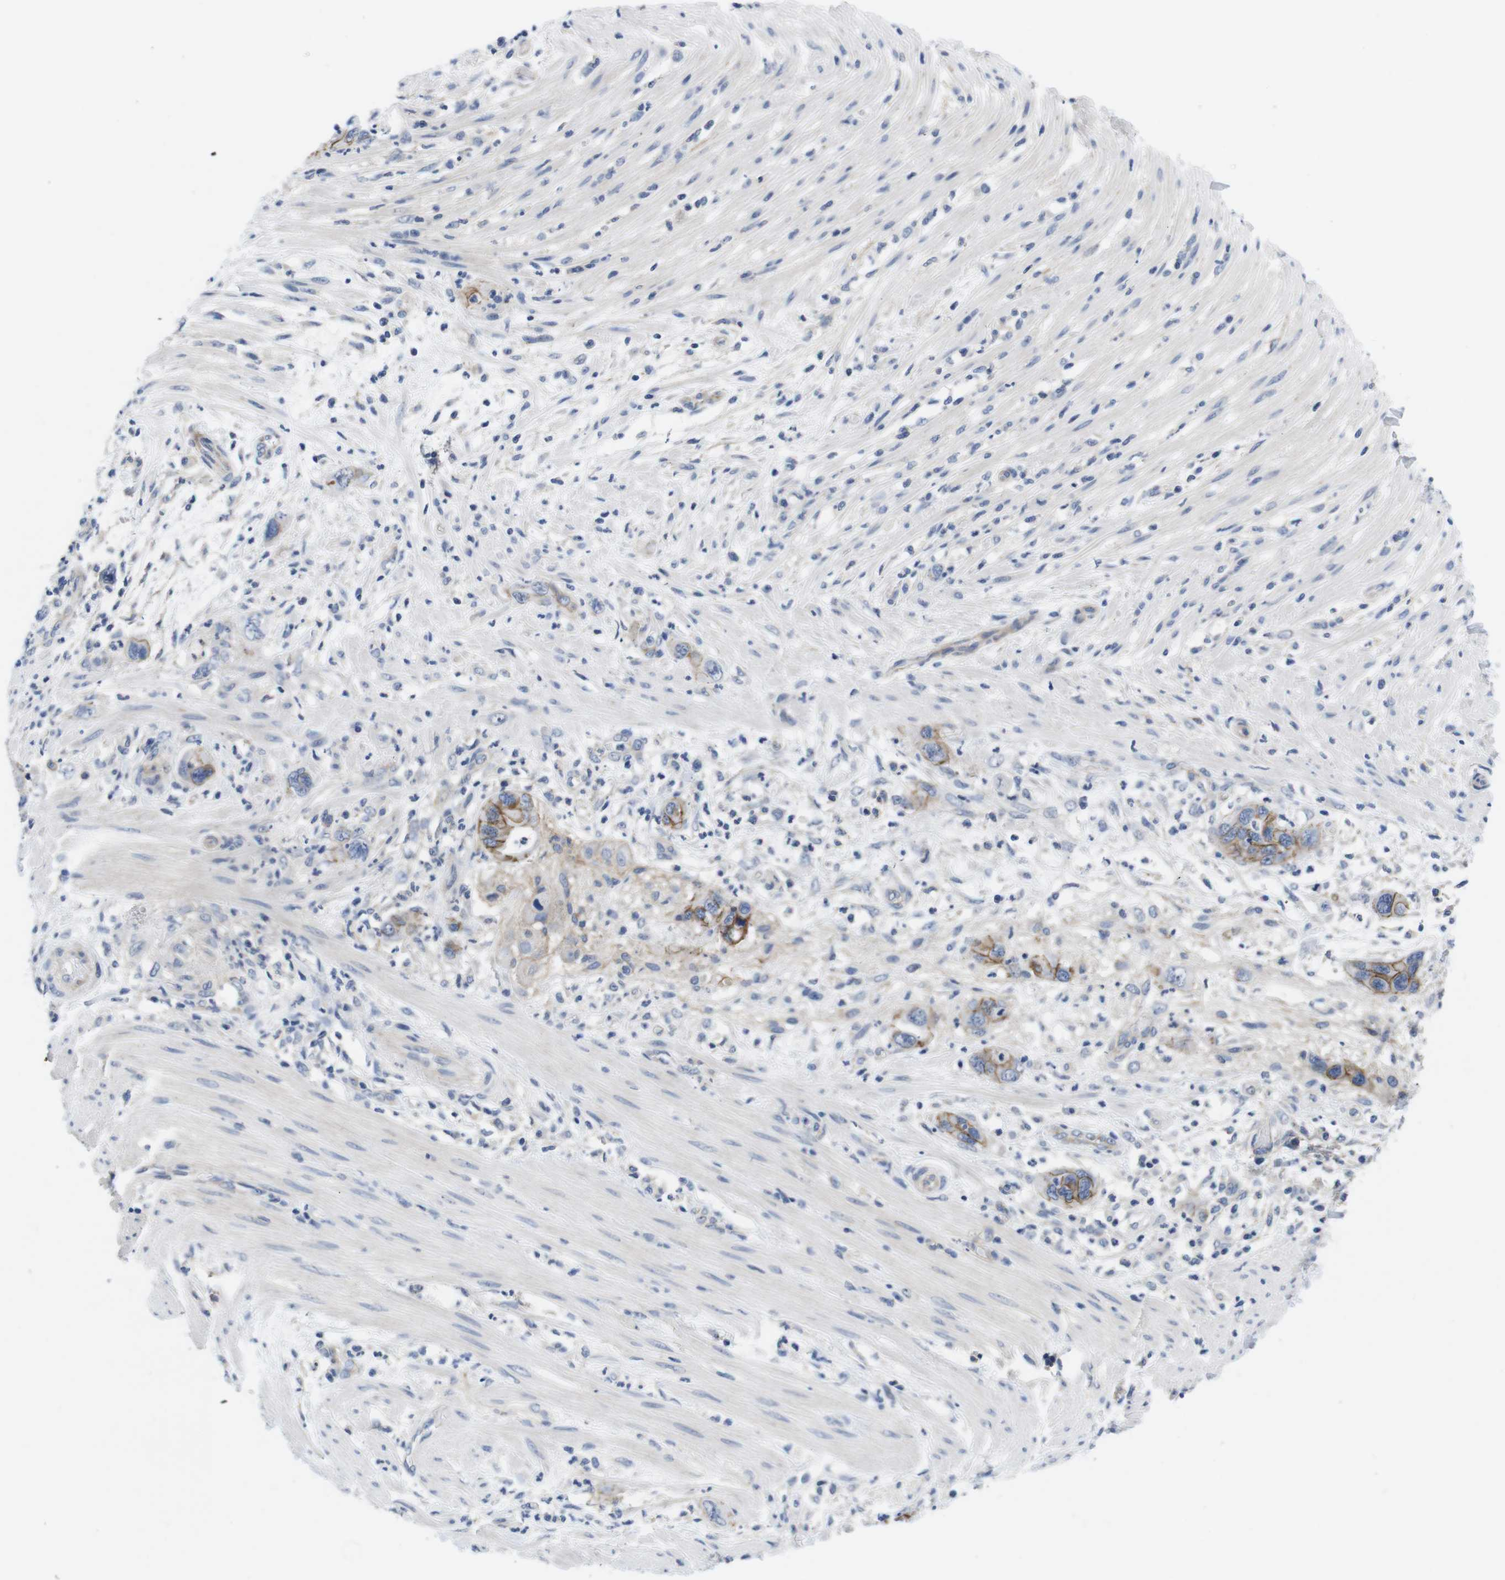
{"staining": {"intensity": "moderate", "quantity": "25%-75%", "location": "cytoplasmic/membranous"}, "tissue": "pancreatic cancer", "cell_type": "Tumor cells", "image_type": "cancer", "snomed": [{"axis": "morphology", "description": "Adenocarcinoma, NOS"}, {"axis": "topography", "description": "Pancreas"}], "caption": "High-power microscopy captured an IHC photomicrograph of pancreatic cancer (adenocarcinoma), revealing moderate cytoplasmic/membranous expression in about 25%-75% of tumor cells.", "gene": "SCRIB", "patient": {"sex": "female", "age": 71}}